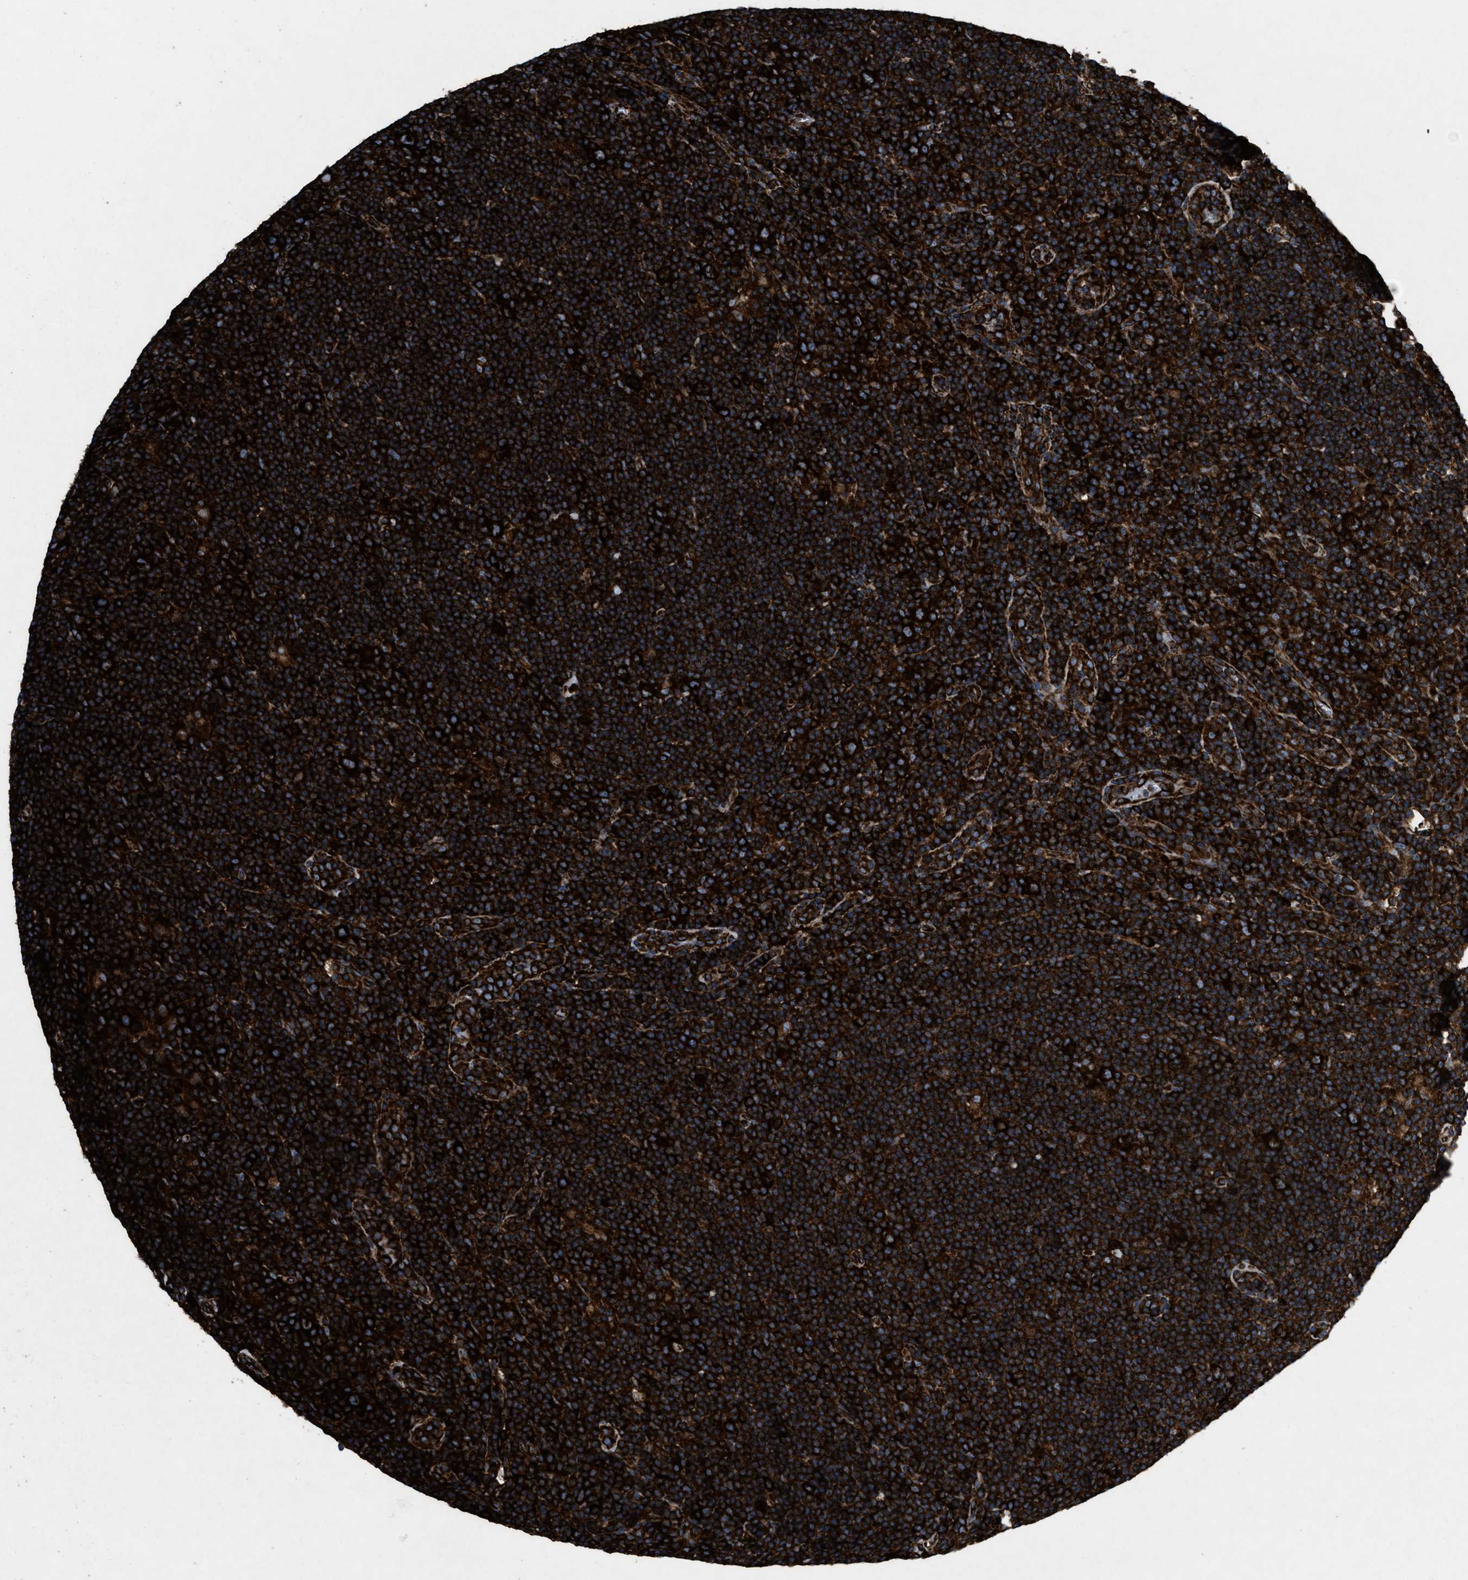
{"staining": {"intensity": "strong", "quantity": ">75%", "location": "cytoplasmic/membranous"}, "tissue": "lymphoma", "cell_type": "Tumor cells", "image_type": "cancer", "snomed": [{"axis": "morphology", "description": "Hodgkin's disease, NOS"}, {"axis": "topography", "description": "Lymph node"}], "caption": "This micrograph demonstrates IHC staining of human Hodgkin's disease, with high strong cytoplasmic/membranous expression in approximately >75% of tumor cells.", "gene": "CAPRIN1", "patient": {"sex": "female", "age": 57}}